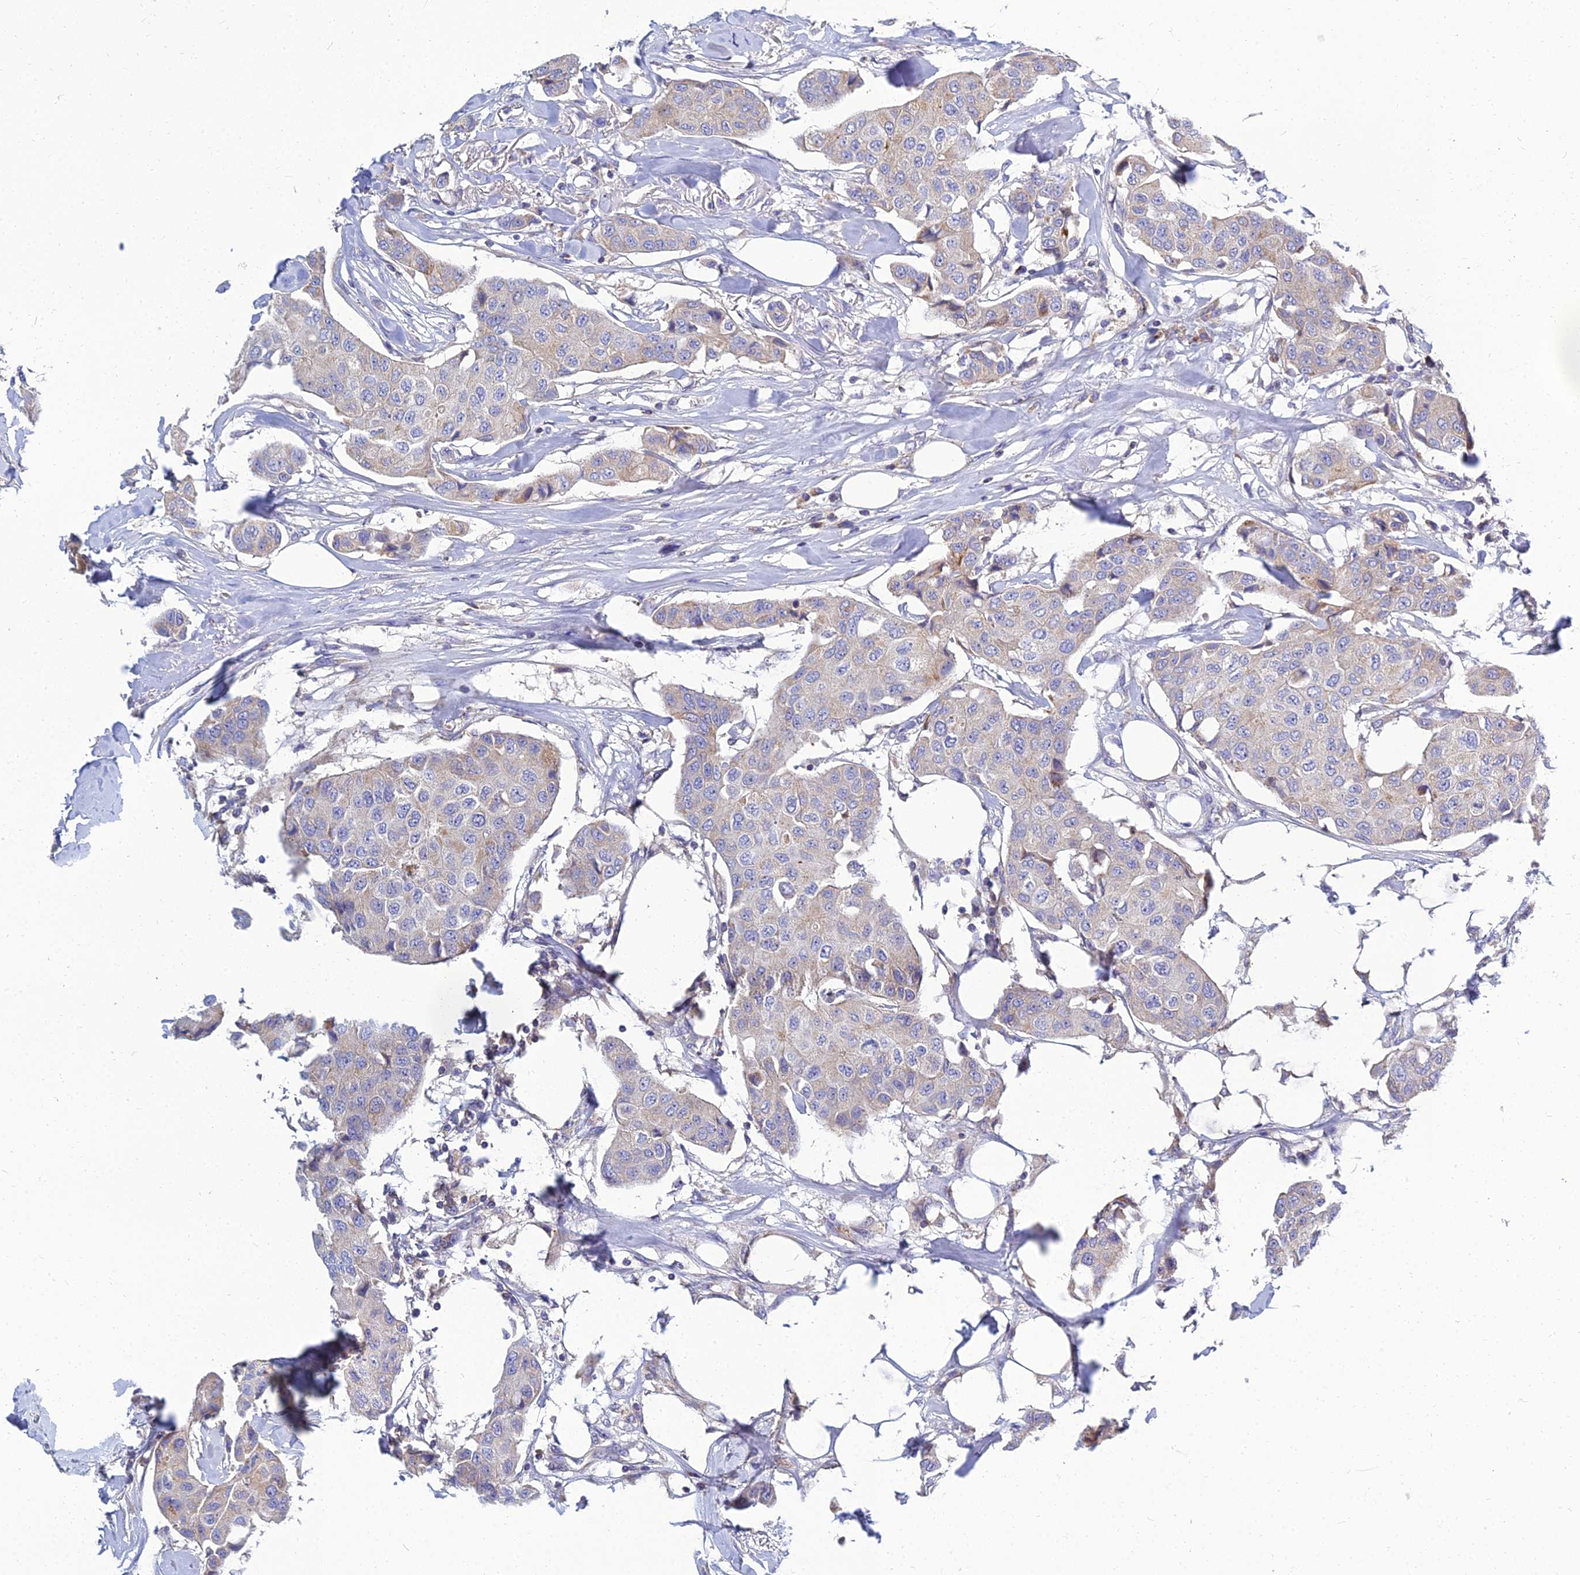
{"staining": {"intensity": "weak", "quantity": "<25%", "location": "cytoplasmic/membranous"}, "tissue": "breast cancer", "cell_type": "Tumor cells", "image_type": "cancer", "snomed": [{"axis": "morphology", "description": "Duct carcinoma"}, {"axis": "topography", "description": "Breast"}], "caption": "An image of breast cancer stained for a protein exhibits no brown staining in tumor cells.", "gene": "NPY", "patient": {"sex": "female", "age": 80}}